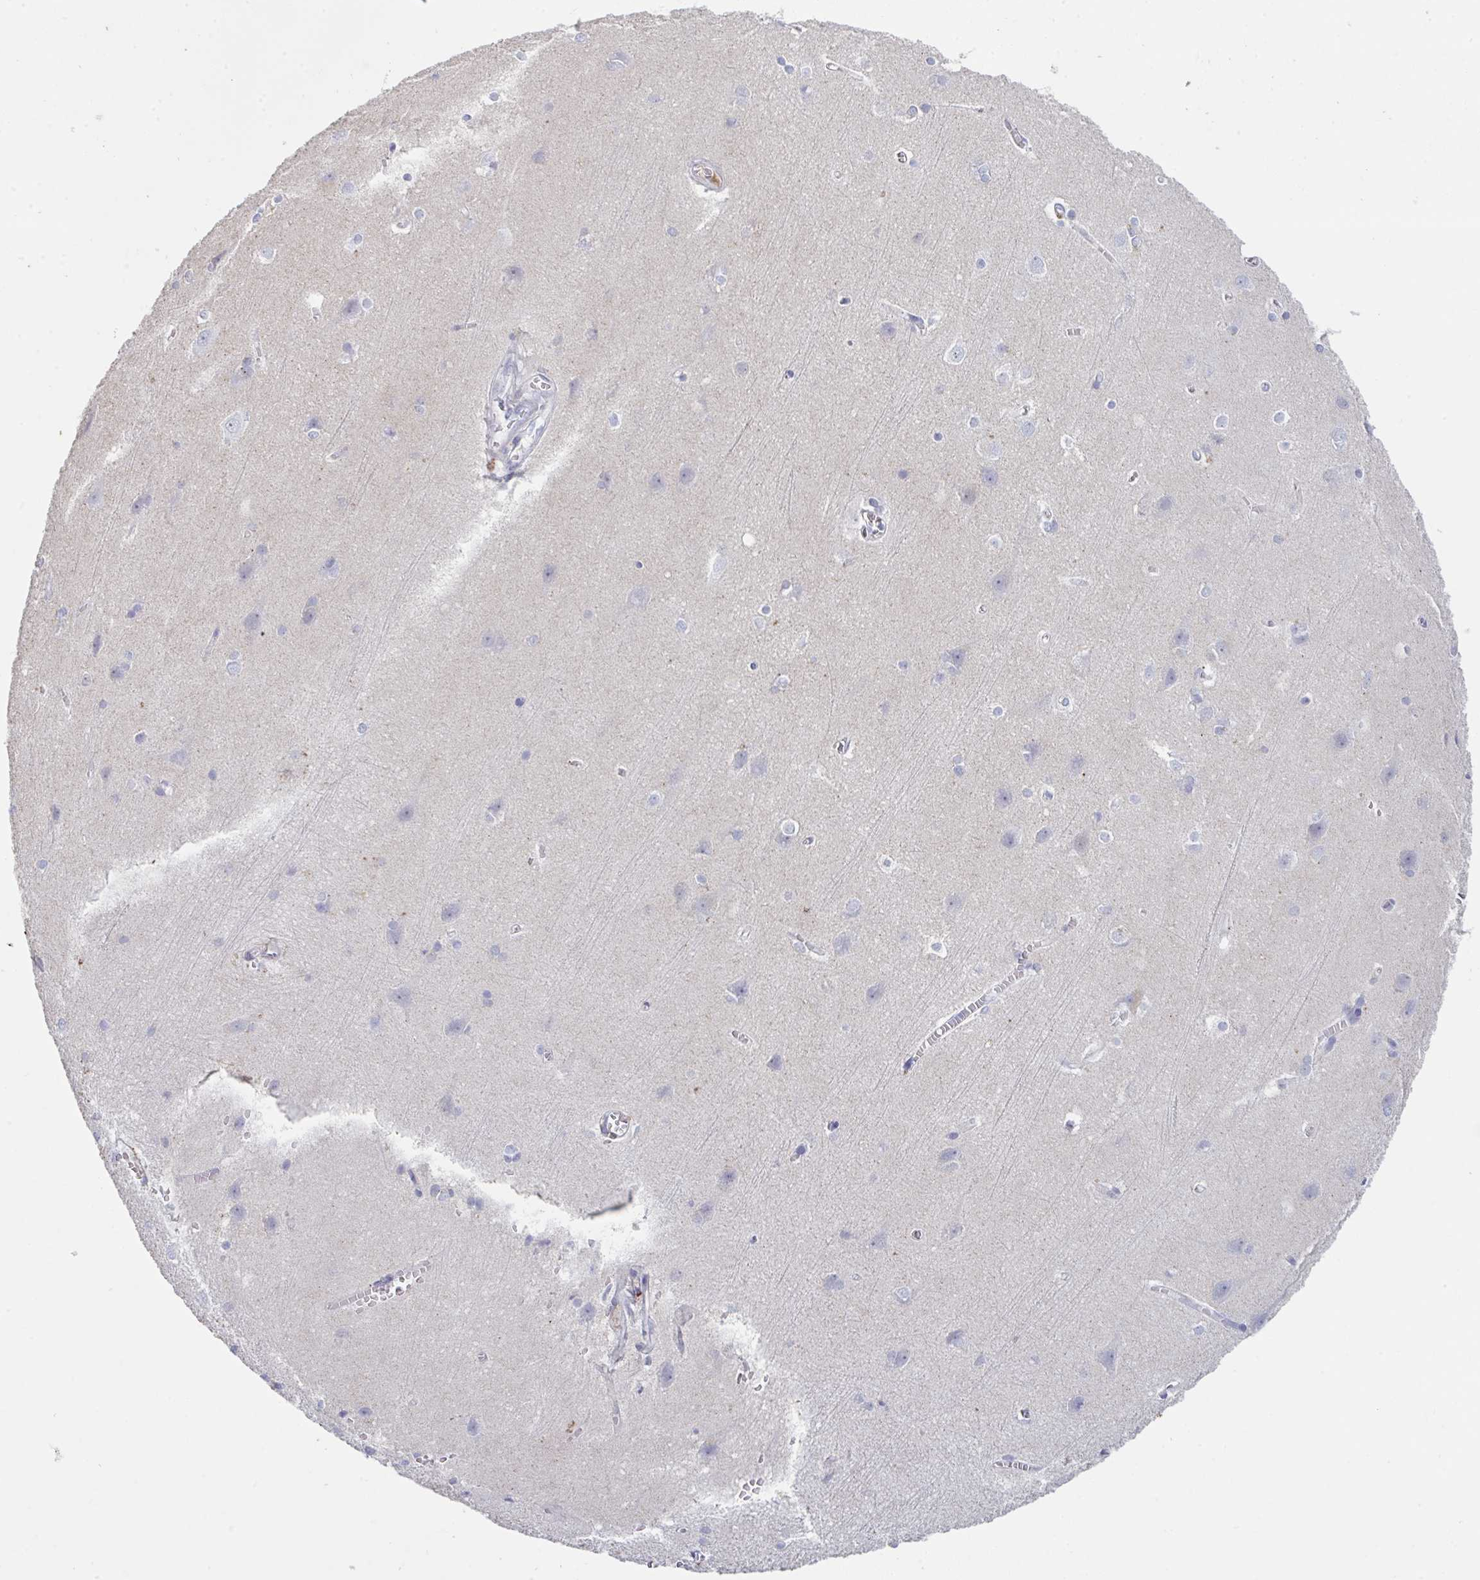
{"staining": {"intensity": "negative", "quantity": "none", "location": "none"}, "tissue": "cerebral cortex", "cell_type": "Endothelial cells", "image_type": "normal", "snomed": [{"axis": "morphology", "description": "Normal tissue, NOS"}, {"axis": "topography", "description": "Cerebral cortex"}], "caption": "High power microscopy micrograph of an immunohistochemistry image of benign cerebral cortex, revealing no significant expression in endothelial cells.", "gene": "HGFAC", "patient": {"sex": "male", "age": 37}}